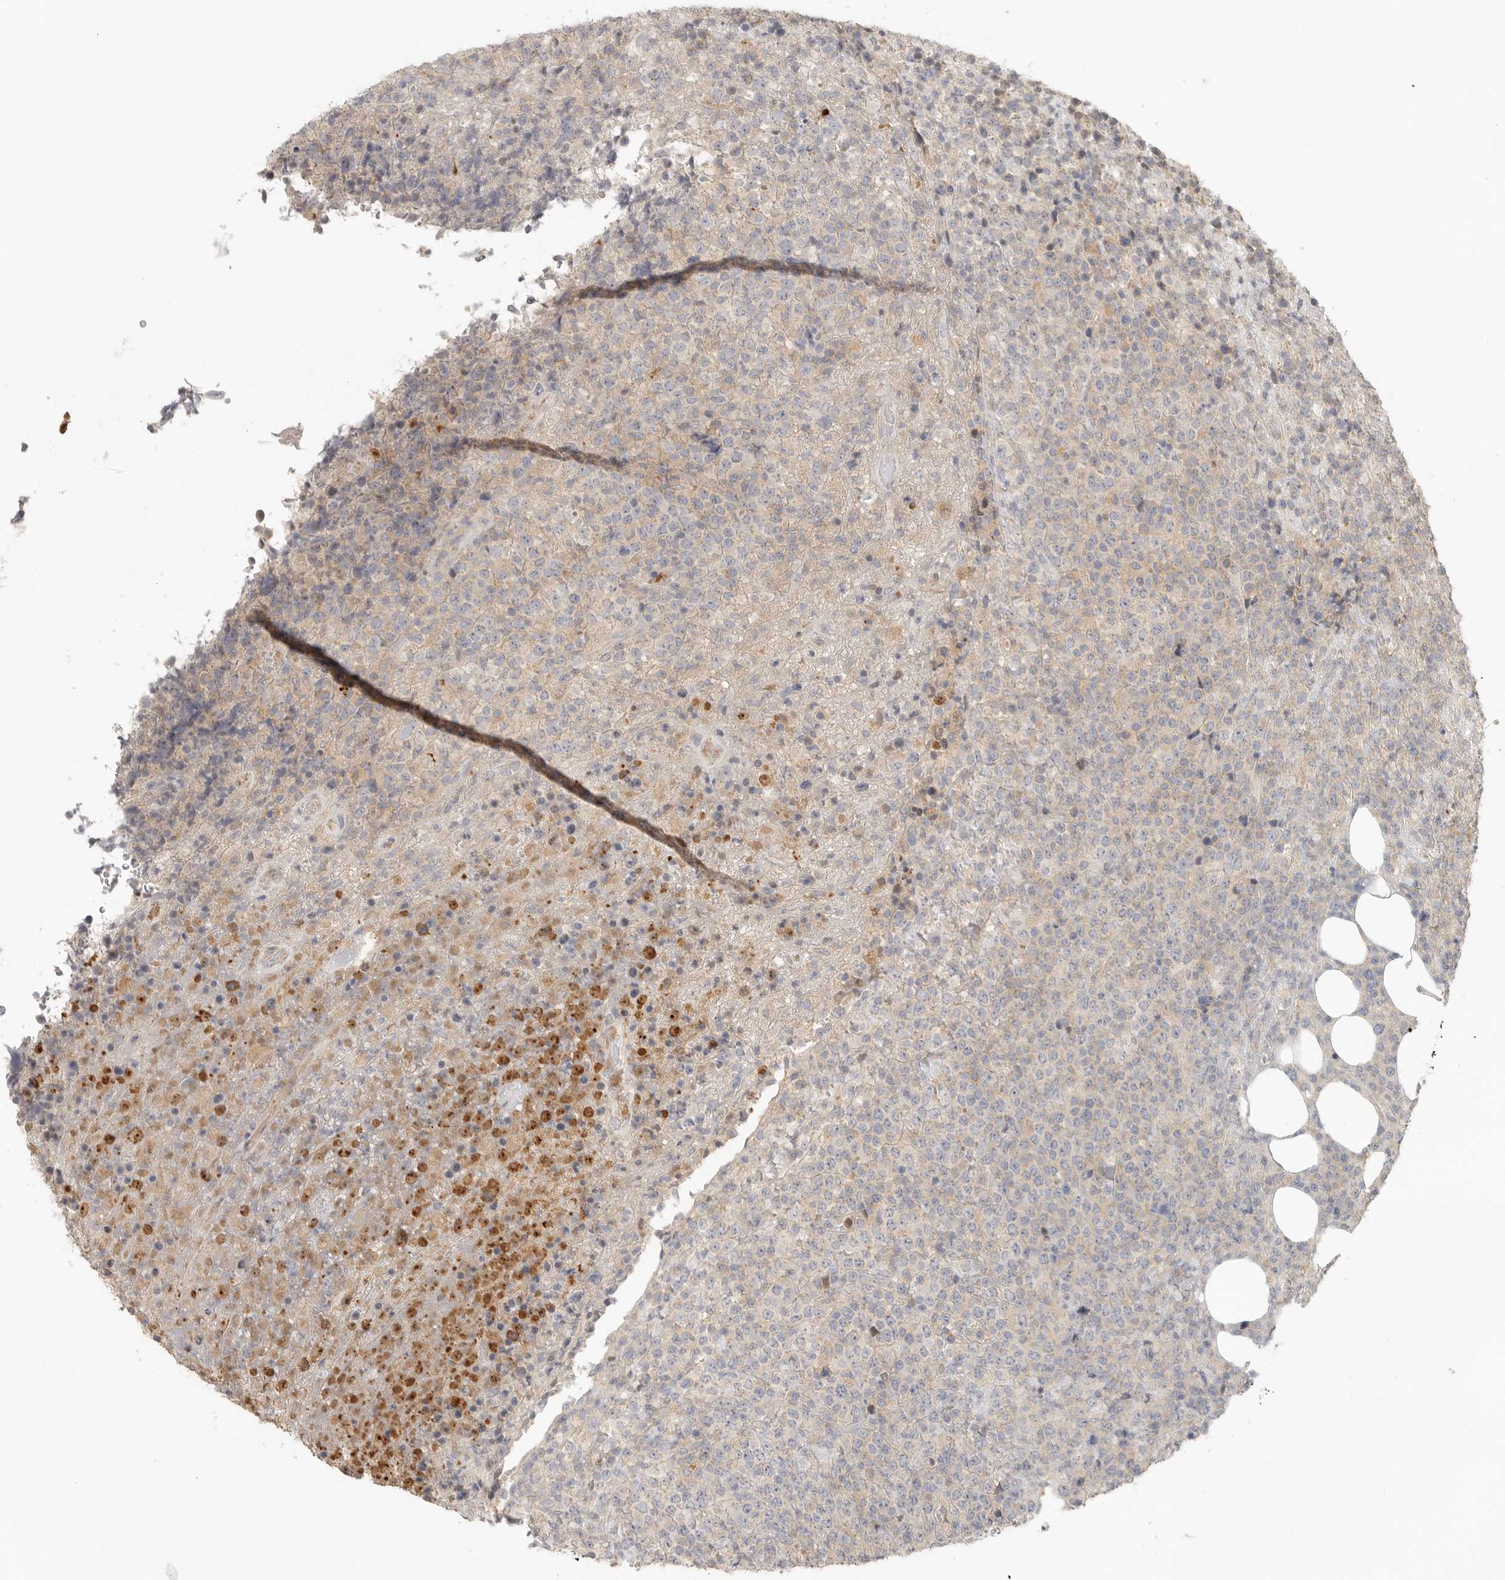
{"staining": {"intensity": "negative", "quantity": "none", "location": "none"}, "tissue": "lymphoma", "cell_type": "Tumor cells", "image_type": "cancer", "snomed": [{"axis": "morphology", "description": "Malignant lymphoma, non-Hodgkin's type, High grade"}, {"axis": "topography", "description": "Lymph node"}], "caption": "High-grade malignant lymphoma, non-Hodgkin's type stained for a protein using immunohistochemistry exhibits no positivity tumor cells.", "gene": "HDAC6", "patient": {"sex": "male", "age": 13}}